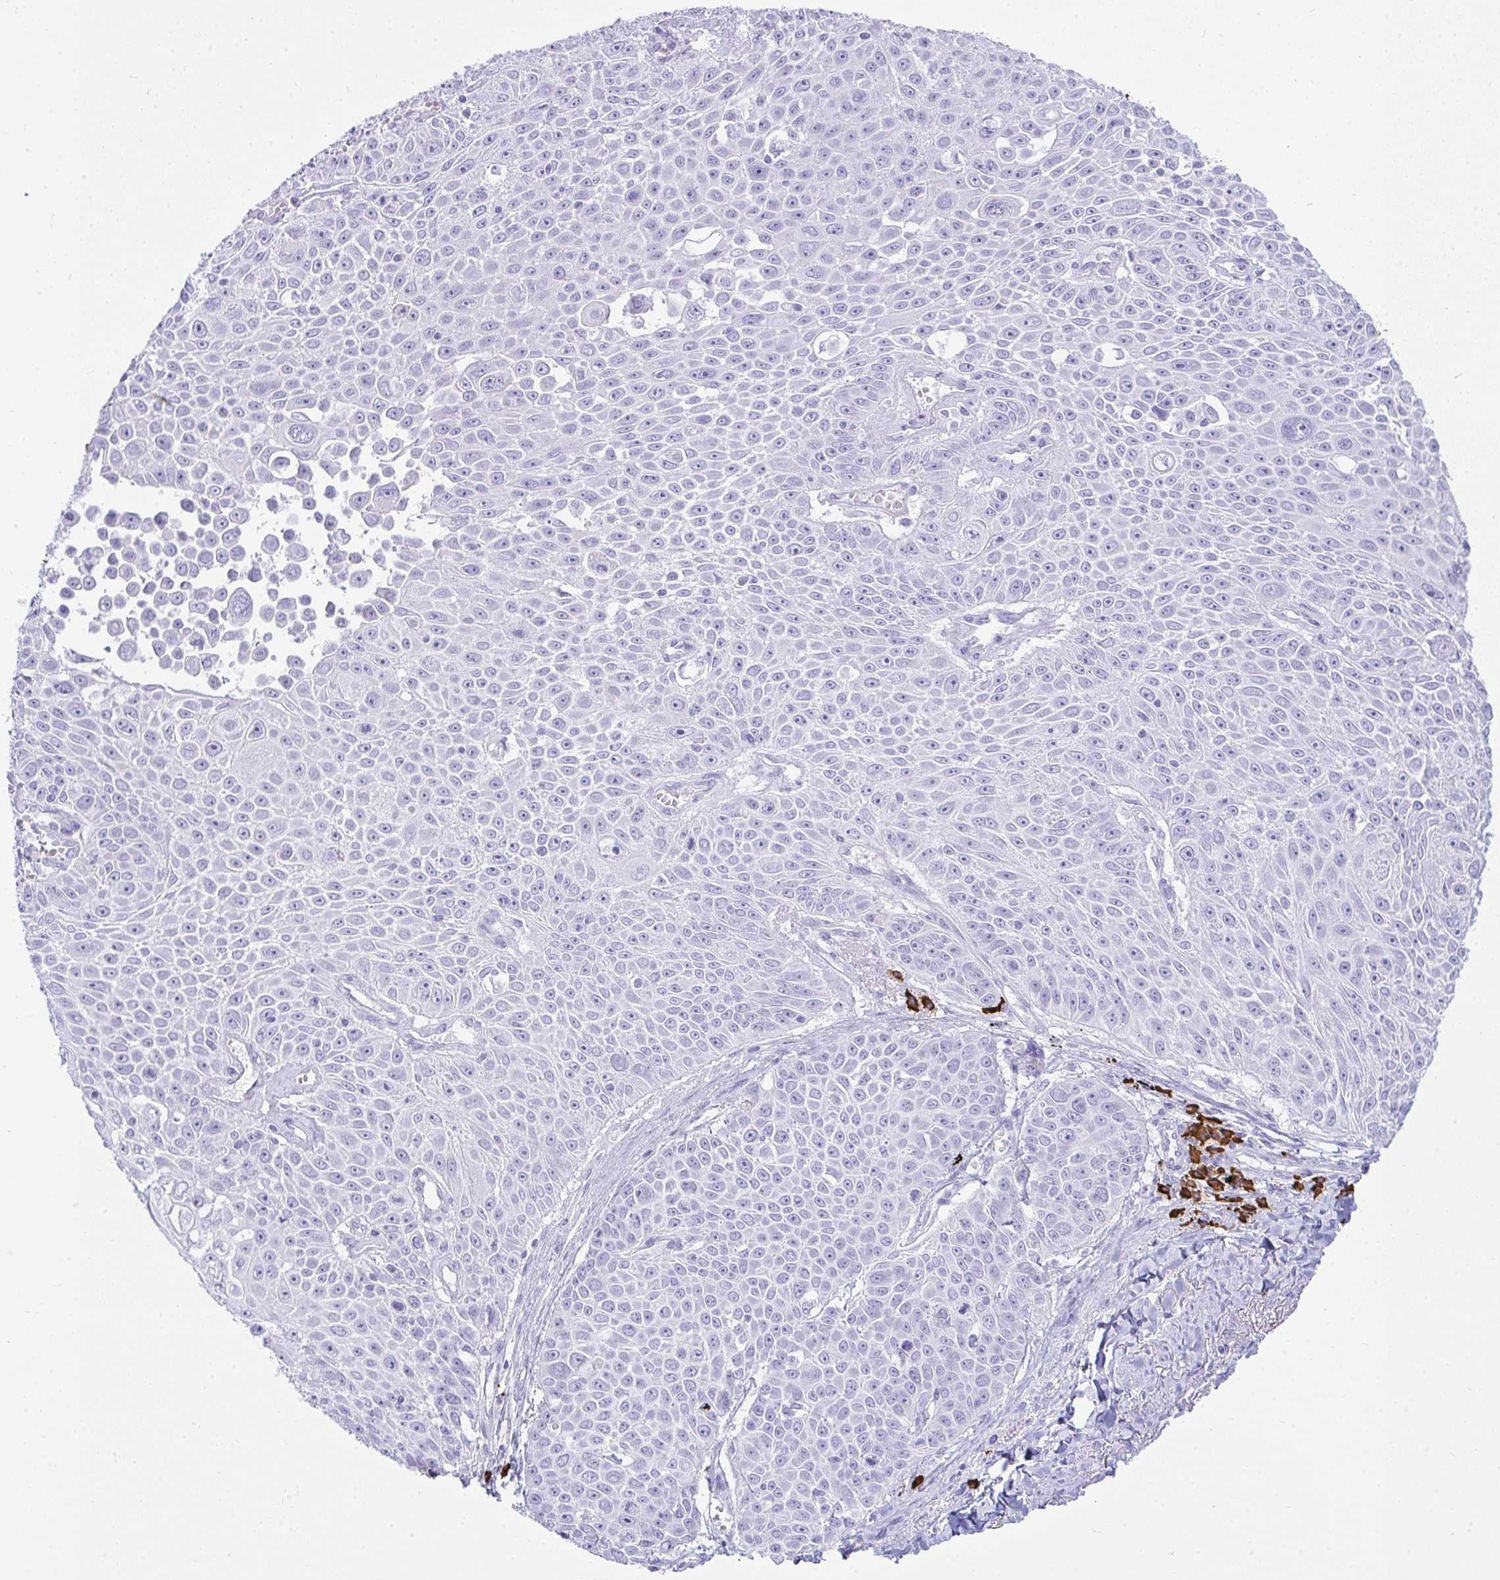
{"staining": {"intensity": "negative", "quantity": "none", "location": "none"}, "tissue": "lung cancer", "cell_type": "Tumor cells", "image_type": "cancer", "snomed": [{"axis": "morphology", "description": "Squamous cell carcinoma, NOS"}, {"axis": "morphology", "description": "Squamous cell carcinoma, metastatic, NOS"}, {"axis": "topography", "description": "Lymph node"}, {"axis": "topography", "description": "Lung"}], "caption": "Immunohistochemistry of human lung squamous cell carcinoma reveals no positivity in tumor cells. Nuclei are stained in blue.", "gene": "CDADC1", "patient": {"sex": "female", "age": 62}}